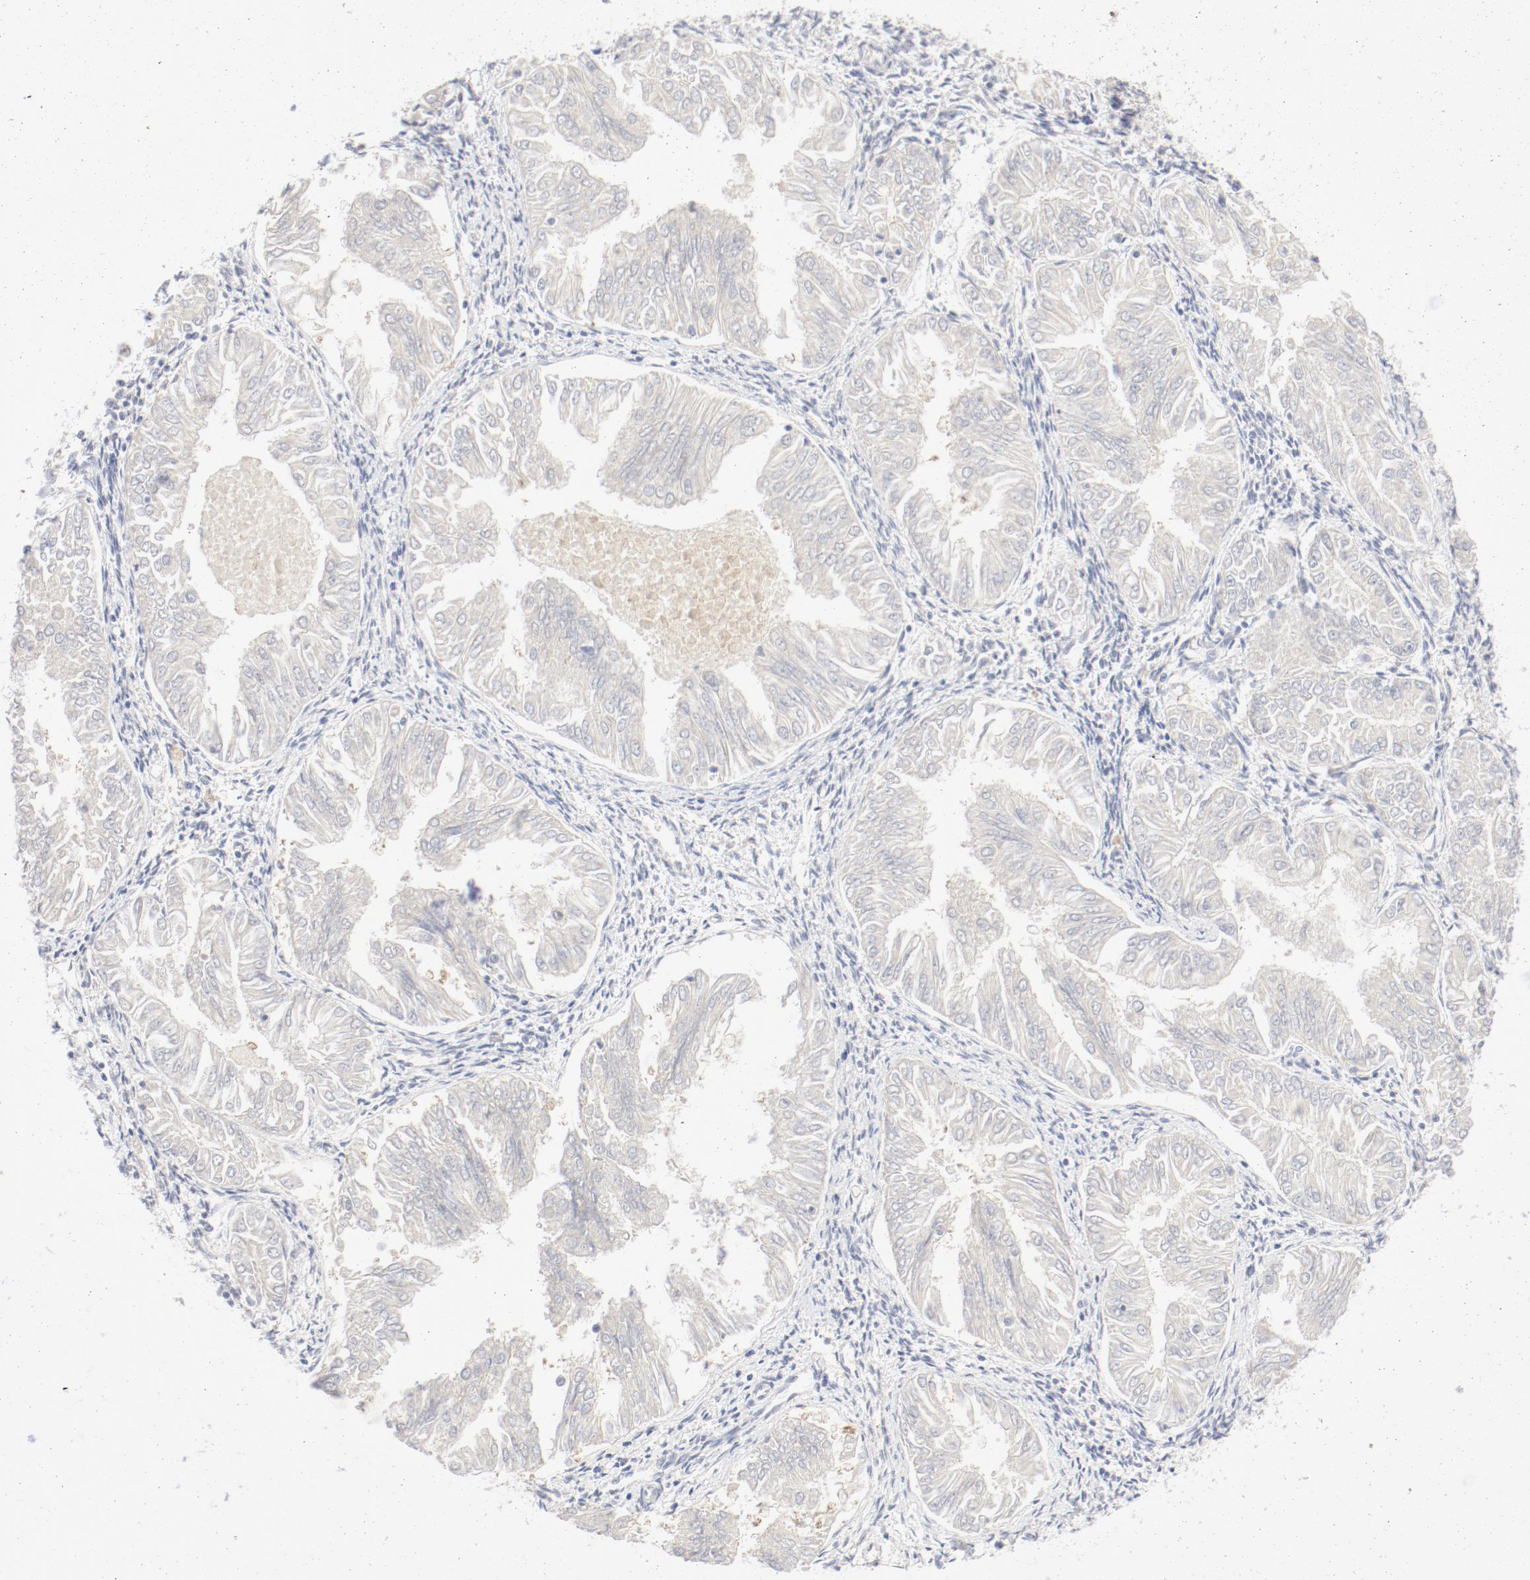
{"staining": {"intensity": "weak", "quantity": "25%-75%", "location": "cytoplasmic/membranous"}, "tissue": "endometrial cancer", "cell_type": "Tumor cells", "image_type": "cancer", "snomed": [{"axis": "morphology", "description": "Adenocarcinoma, NOS"}, {"axis": "topography", "description": "Endometrium"}], "caption": "Endometrial cancer stained with IHC displays weak cytoplasmic/membranous staining in about 25%-75% of tumor cells.", "gene": "PGM1", "patient": {"sex": "female", "age": 53}}